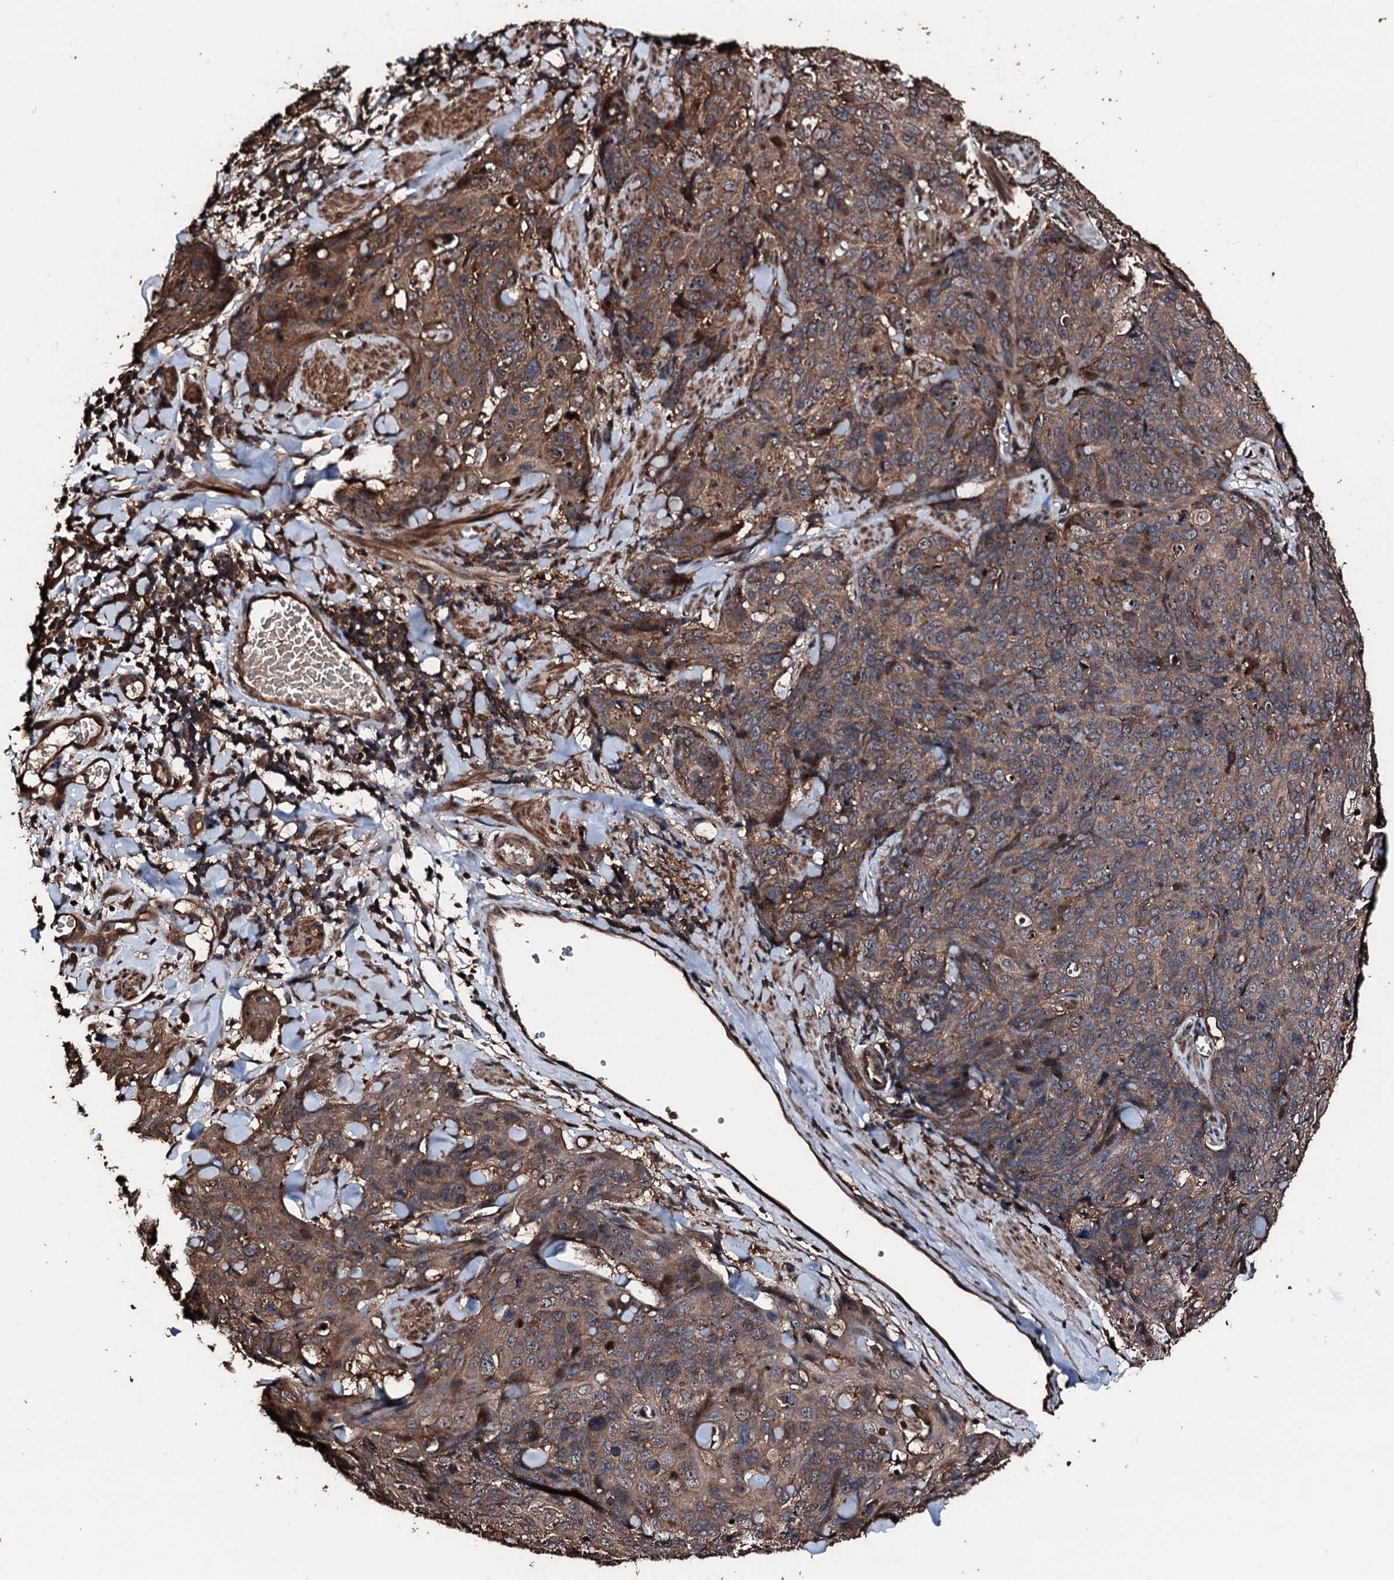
{"staining": {"intensity": "moderate", "quantity": ">75%", "location": "cytoplasmic/membranous"}, "tissue": "skin cancer", "cell_type": "Tumor cells", "image_type": "cancer", "snomed": [{"axis": "morphology", "description": "Squamous cell carcinoma, NOS"}, {"axis": "topography", "description": "Skin"}, {"axis": "topography", "description": "Vulva"}], "caption": "Brown immunohistochemical staining in human skin cancer (squamous cell carcinoma) reveals moderate cytoplasmic/membranous expression in about >75% of tumor cells.", "gene": "KIF18A", "patient": {"sex": "female", "age": 85}}